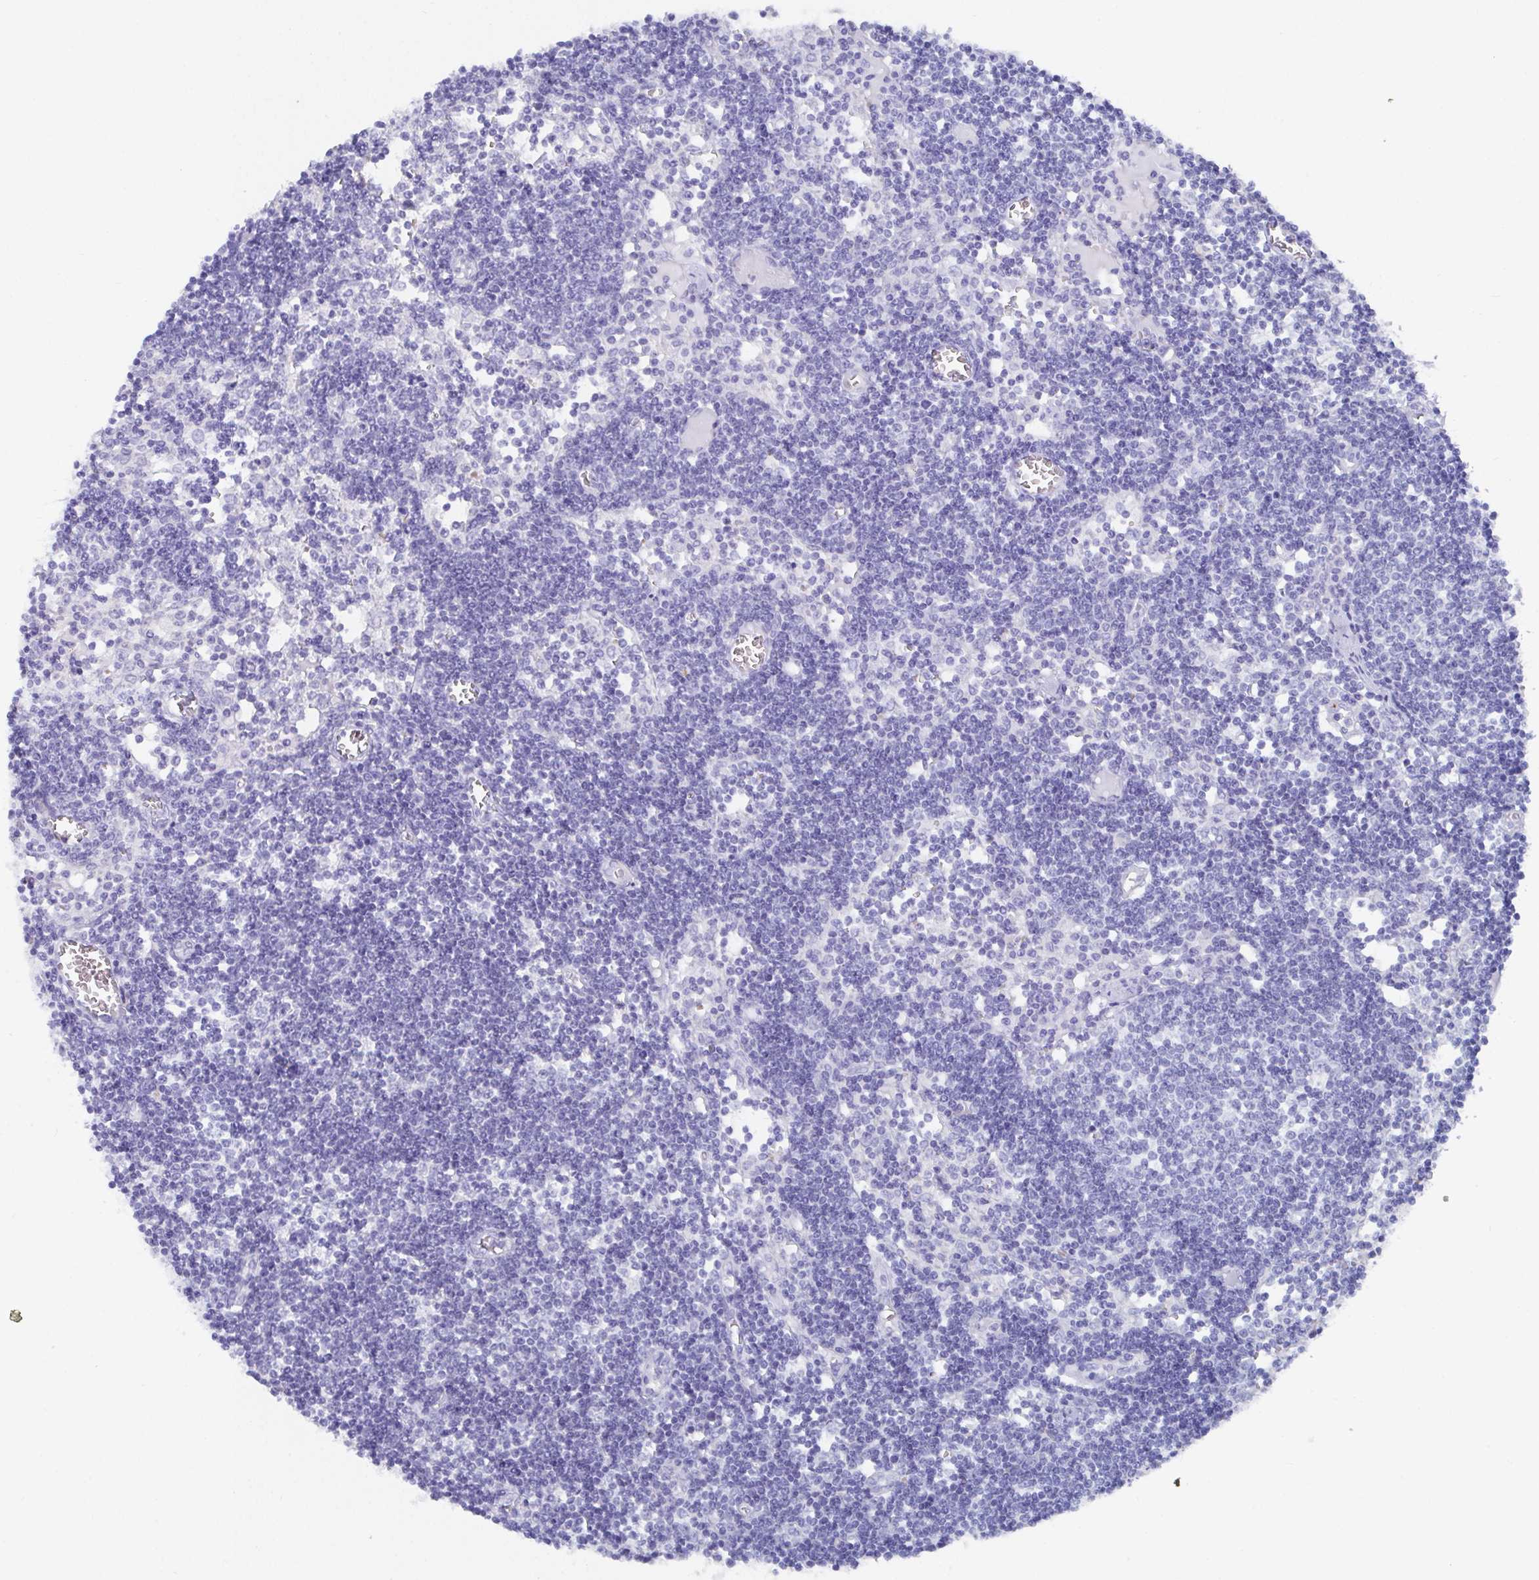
{"staining": {"intensity": "negative", "quantity": "none", "location": "none"}, "tissue": "lymph node", "cell_type": "Germinal center cells", "image_type": "normal", "snomed": [{"axis": "morphology", "description": "Normal tissue, NOS"}, {"axis": "topography", "description": "Lymph node"}], "caption": "Immunohistochemical staining of unremarkable lymph node demonstrates no significant staining in germinal center cells. The staining was performed using DAB to visualize the protein expression in brown, while the nuclei were stained in blue with hematoxylin (Magnification: 20x).", "gene": "CLDN8", "patient": {"sex": "female", "age": 11}}